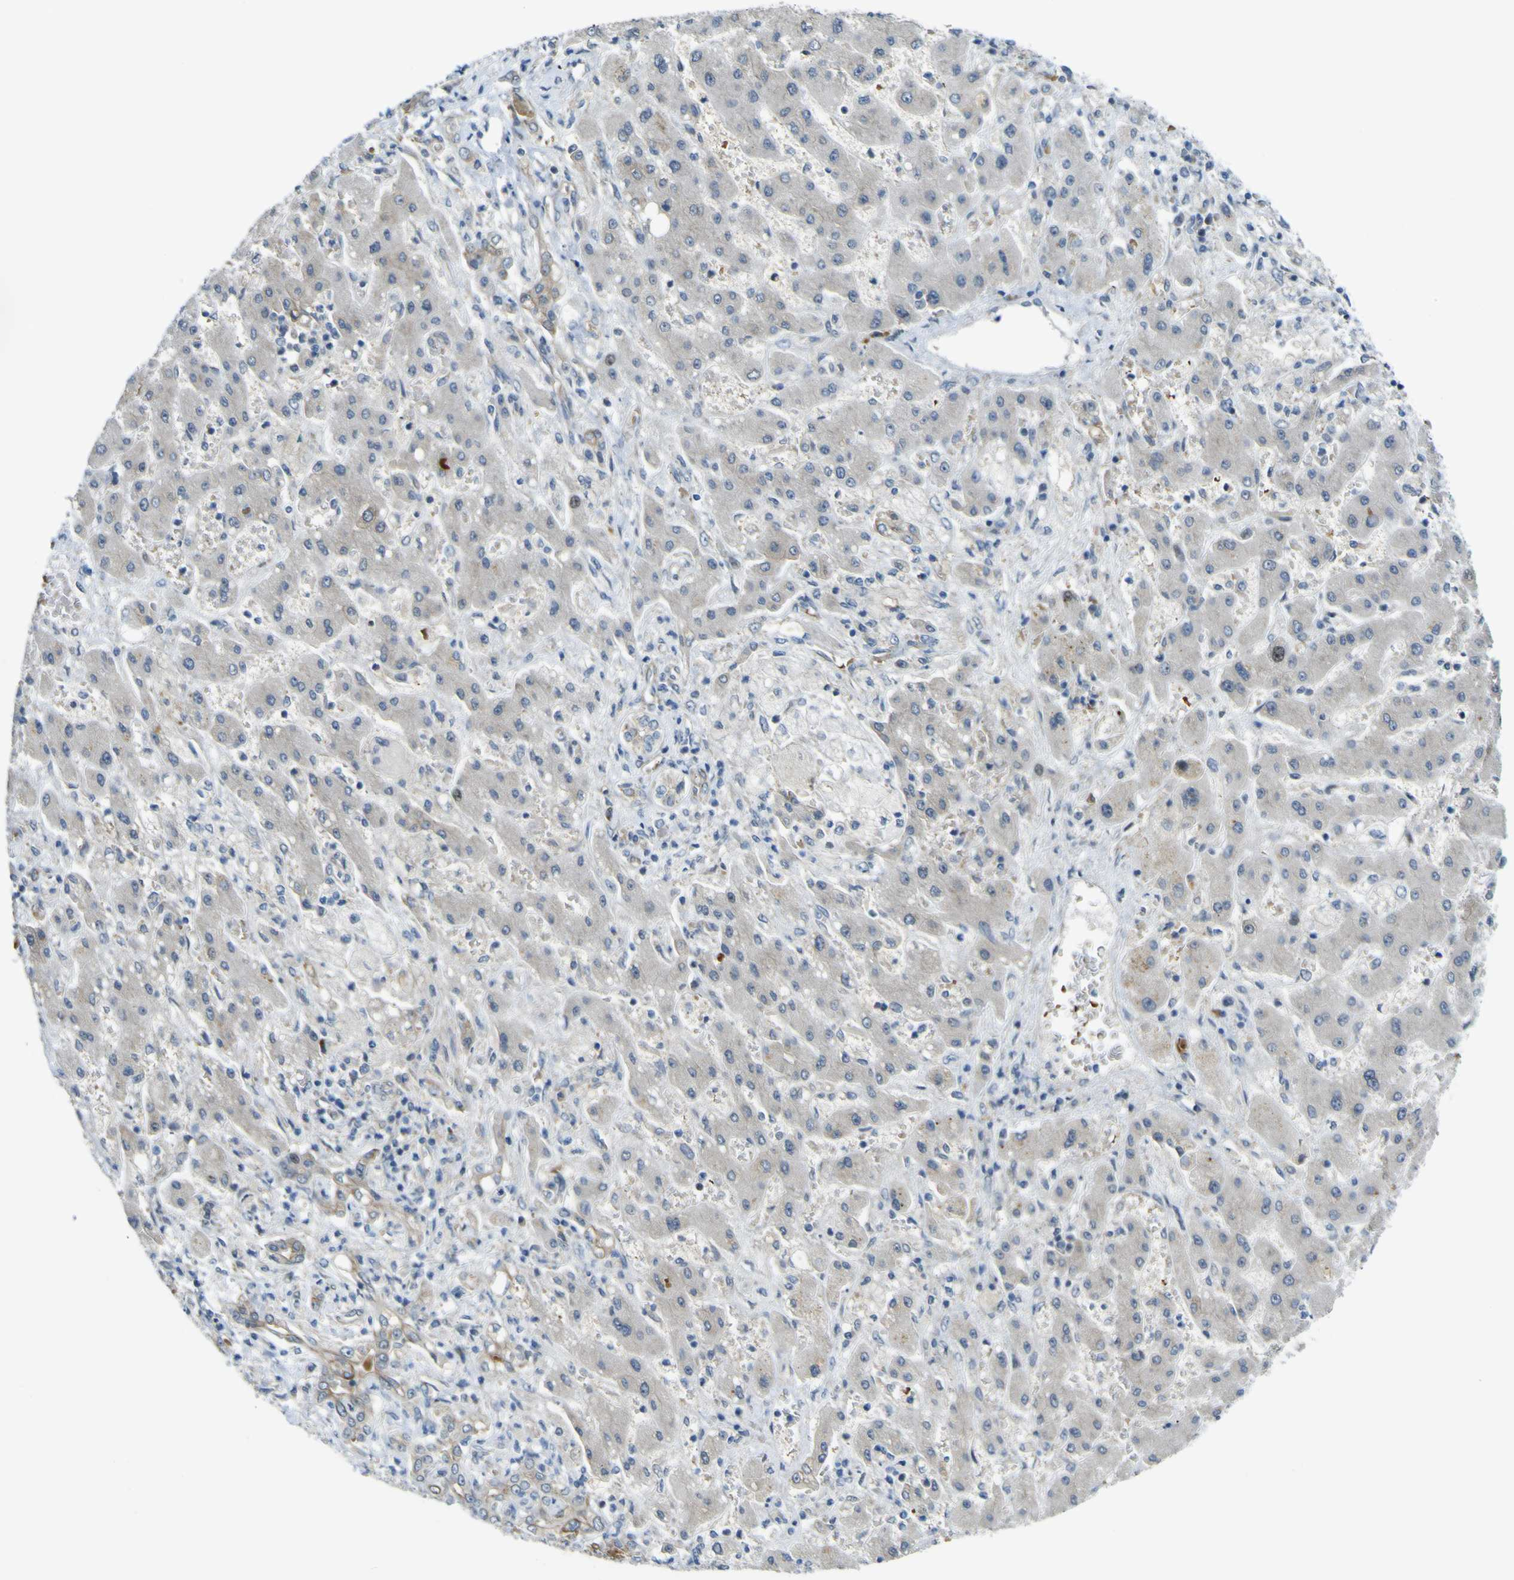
{"staining": {"intensity": "negative", "quantity": "none", "location": "none"}, "tissue": "liver cancer", "cell_type": "Tumor cells", "image_type": "cancer", "snomed": [{"axis": "morphology", "description": "Cholangiocarcinoma"}, {"axis": "topography", "description": "Liver"}], "caption": "This is a image of IHC staining of liver cancer (cholangiocarcinoma), which shows no expression in tumor cells.", "gene": "KDM7A", "patient": {"sex": "male", "age": 50}}